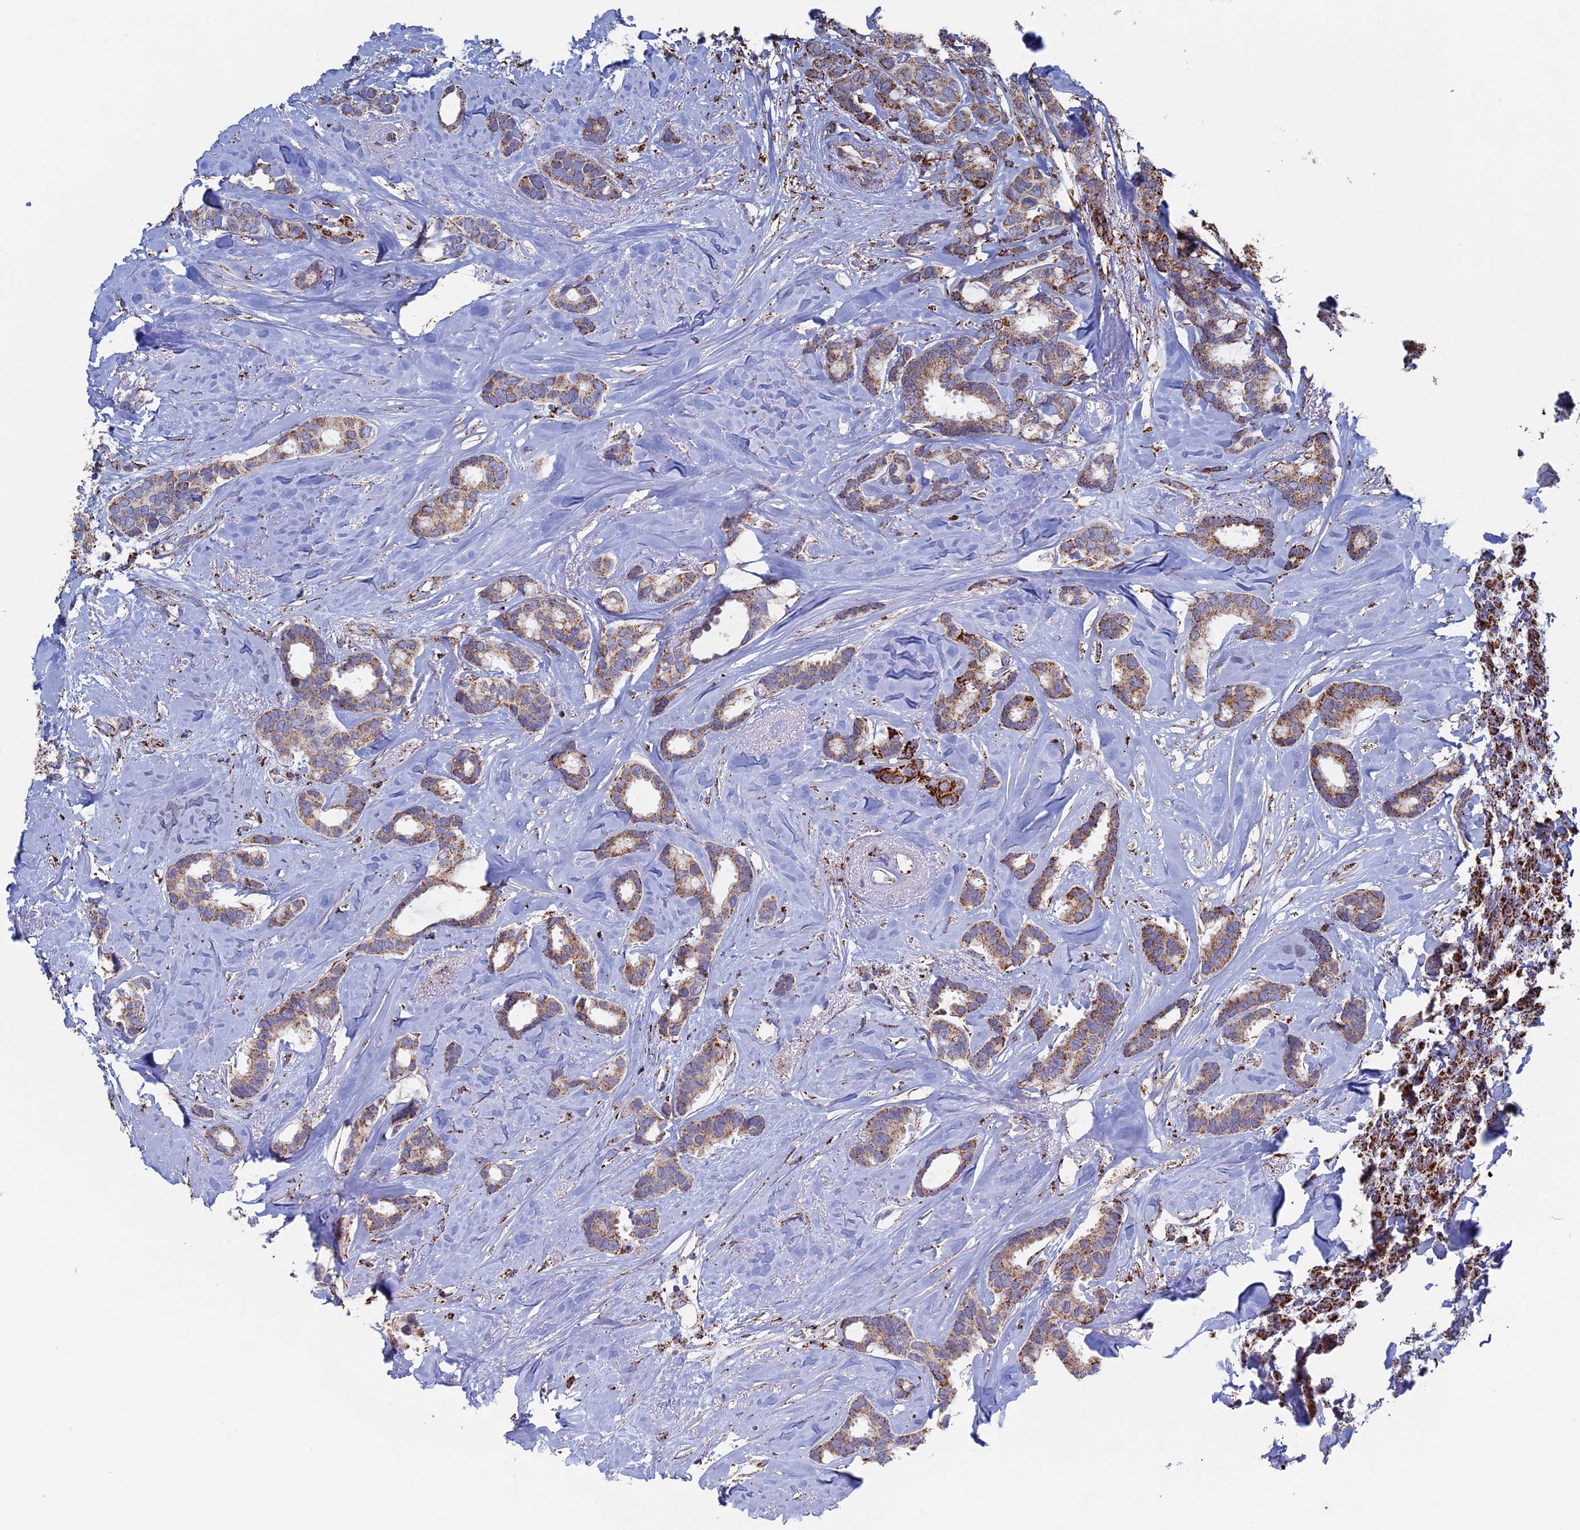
{"staining": {"intensity": "moderate", "quantity": "25%-75%", "location": "cytoplasmic/membranous"}, "tissue": "breast cancer", "cell_type": "Tumor cells", "image_type": "cancer", "snomed": [{"axis": "morphology", "description": "Duct carcinoma"}, {"axis": "topography", "description": "Breast"}], "caption": "Invasive ductal carcinoma (breast) stained with a protein marker exhibits moderate staining in tumor cells.", "gene": "SEC24D", "patient": {"sex": "female", "age": 87}}